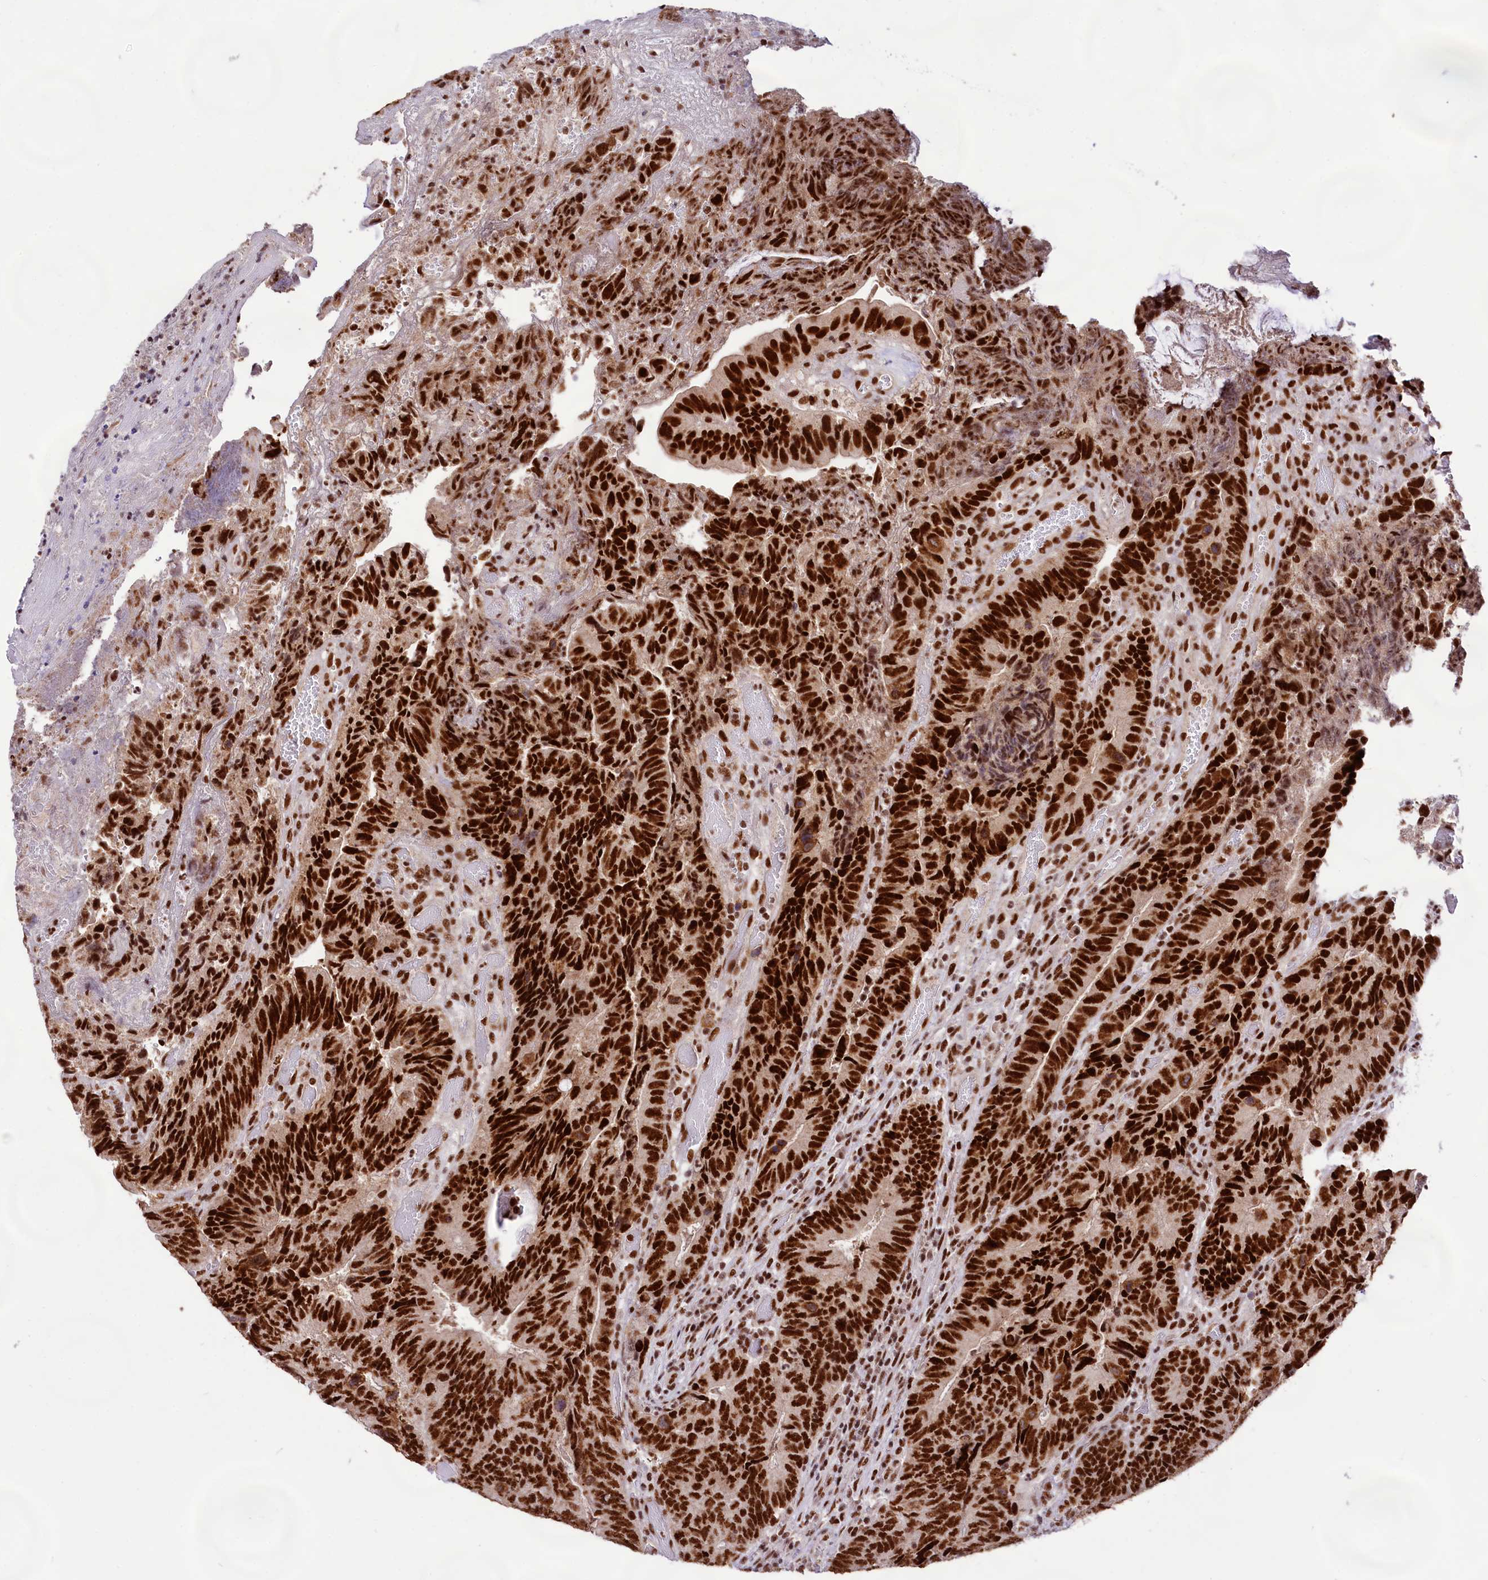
{"staining": {"intensity": "strong", "quantity": ">75%", "location": "nuclear"}, "tissue": "colorectal cancer", "cell_type": "Tumor cells", "image_type": "cancer", "snomed": [{"axis": "morphology", "description": "Adenocarcinoma, NOS"}, {"axis": "topography", "description": "Colon"}], "caption": "IHC micrograph of neoplastic tissue: colorectal adenocarcinoma stained using IHC exhibits high levels of strong protein expression localized specifically in the nuclear of tumor cells, appearing as a nuclear brown color.", "gene": "HIRA", "patient": {"sex": "female", "age": 67}}